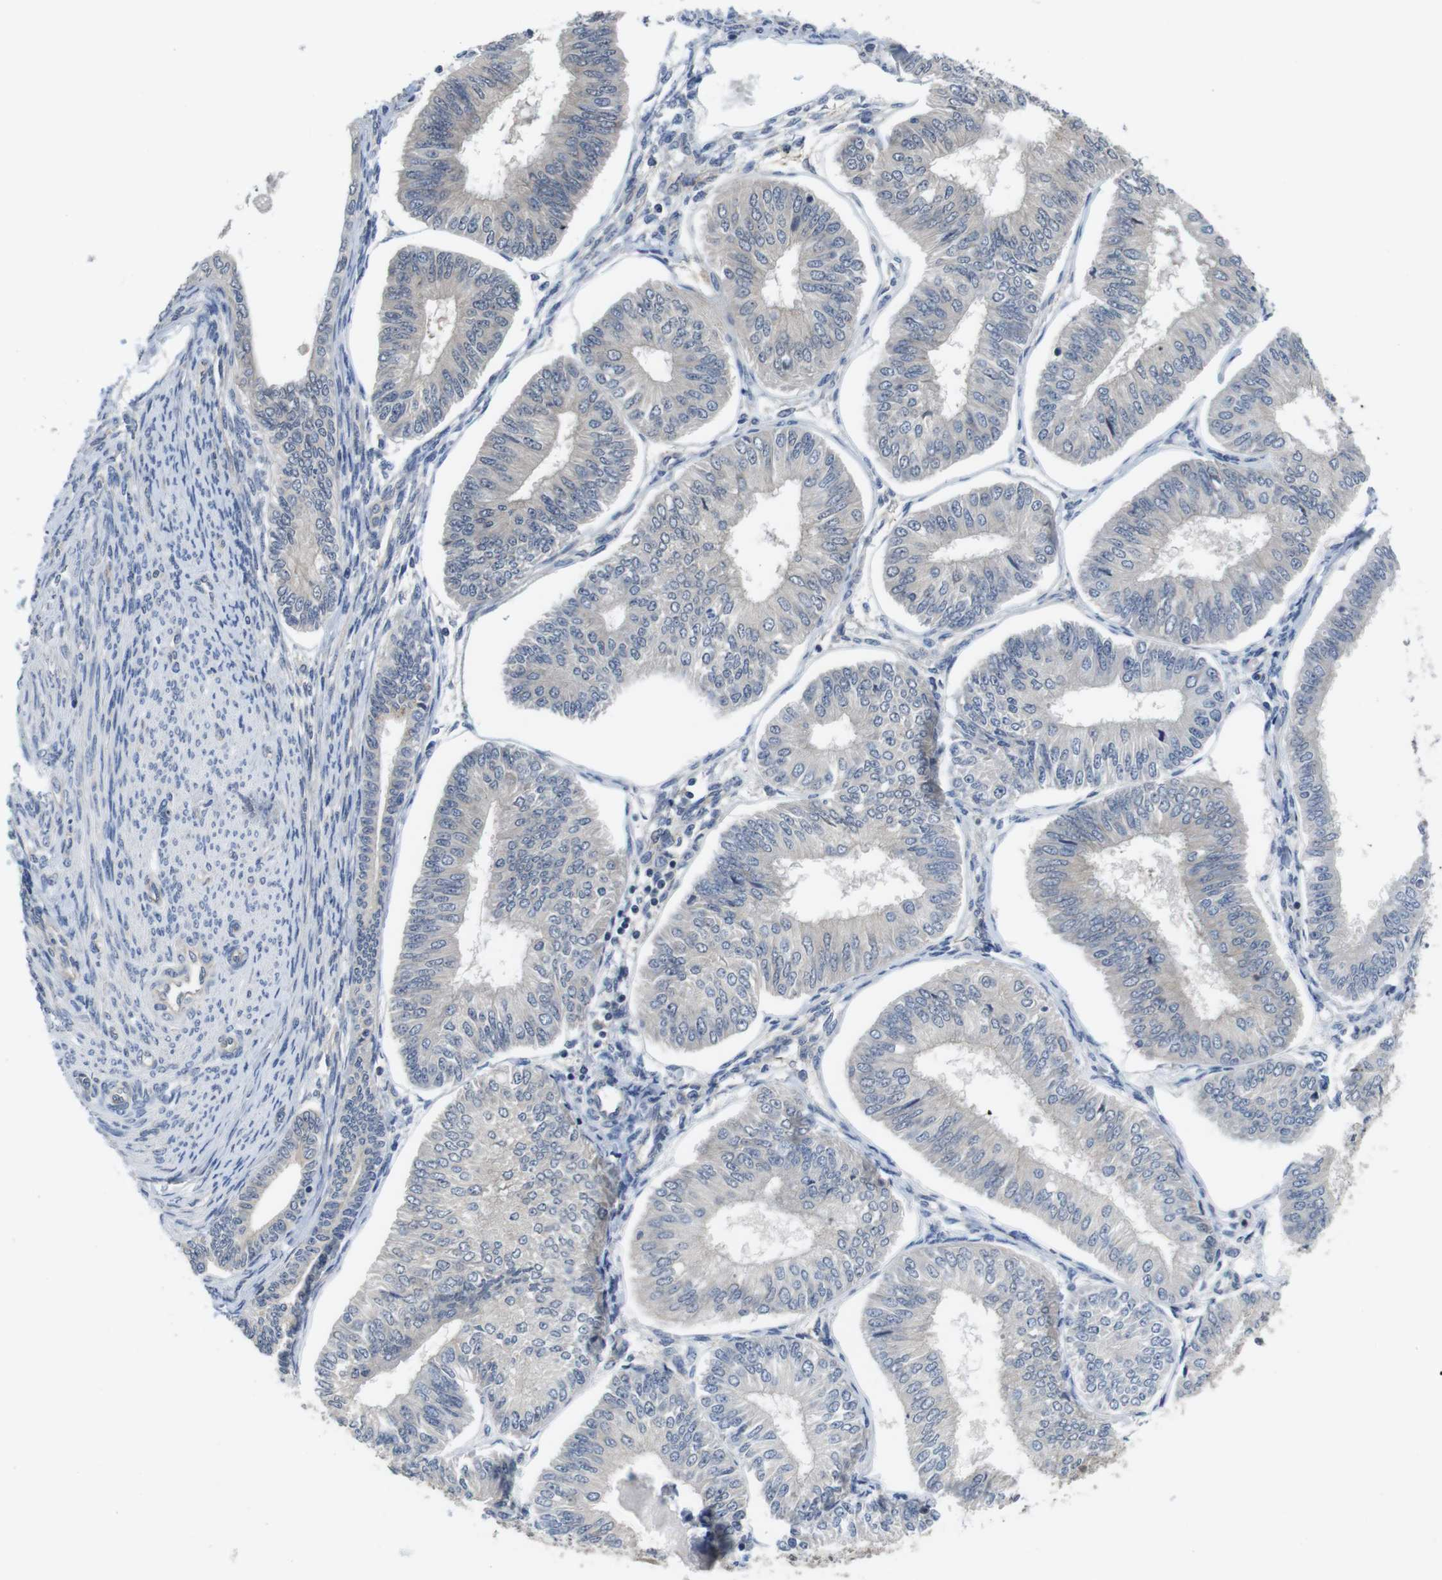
{"staining": {"intensity": "negative", "quantity": "none", "location": "none"}, "tissue": "endometrial cancer", "cell_type": "Tumor cells", "image_type": "cancer", "snomed": [{"axis": "morphology", "description": "Adenocarcinoma, NOS"}, {"axis": "topography", "description": "Endometrium"}], "caption": "Micrograph shows no protein expression in tumor cells of endometrial cancer tissue.", "gene": "FADD", "patient": {"sex": "female", "age": 58}}